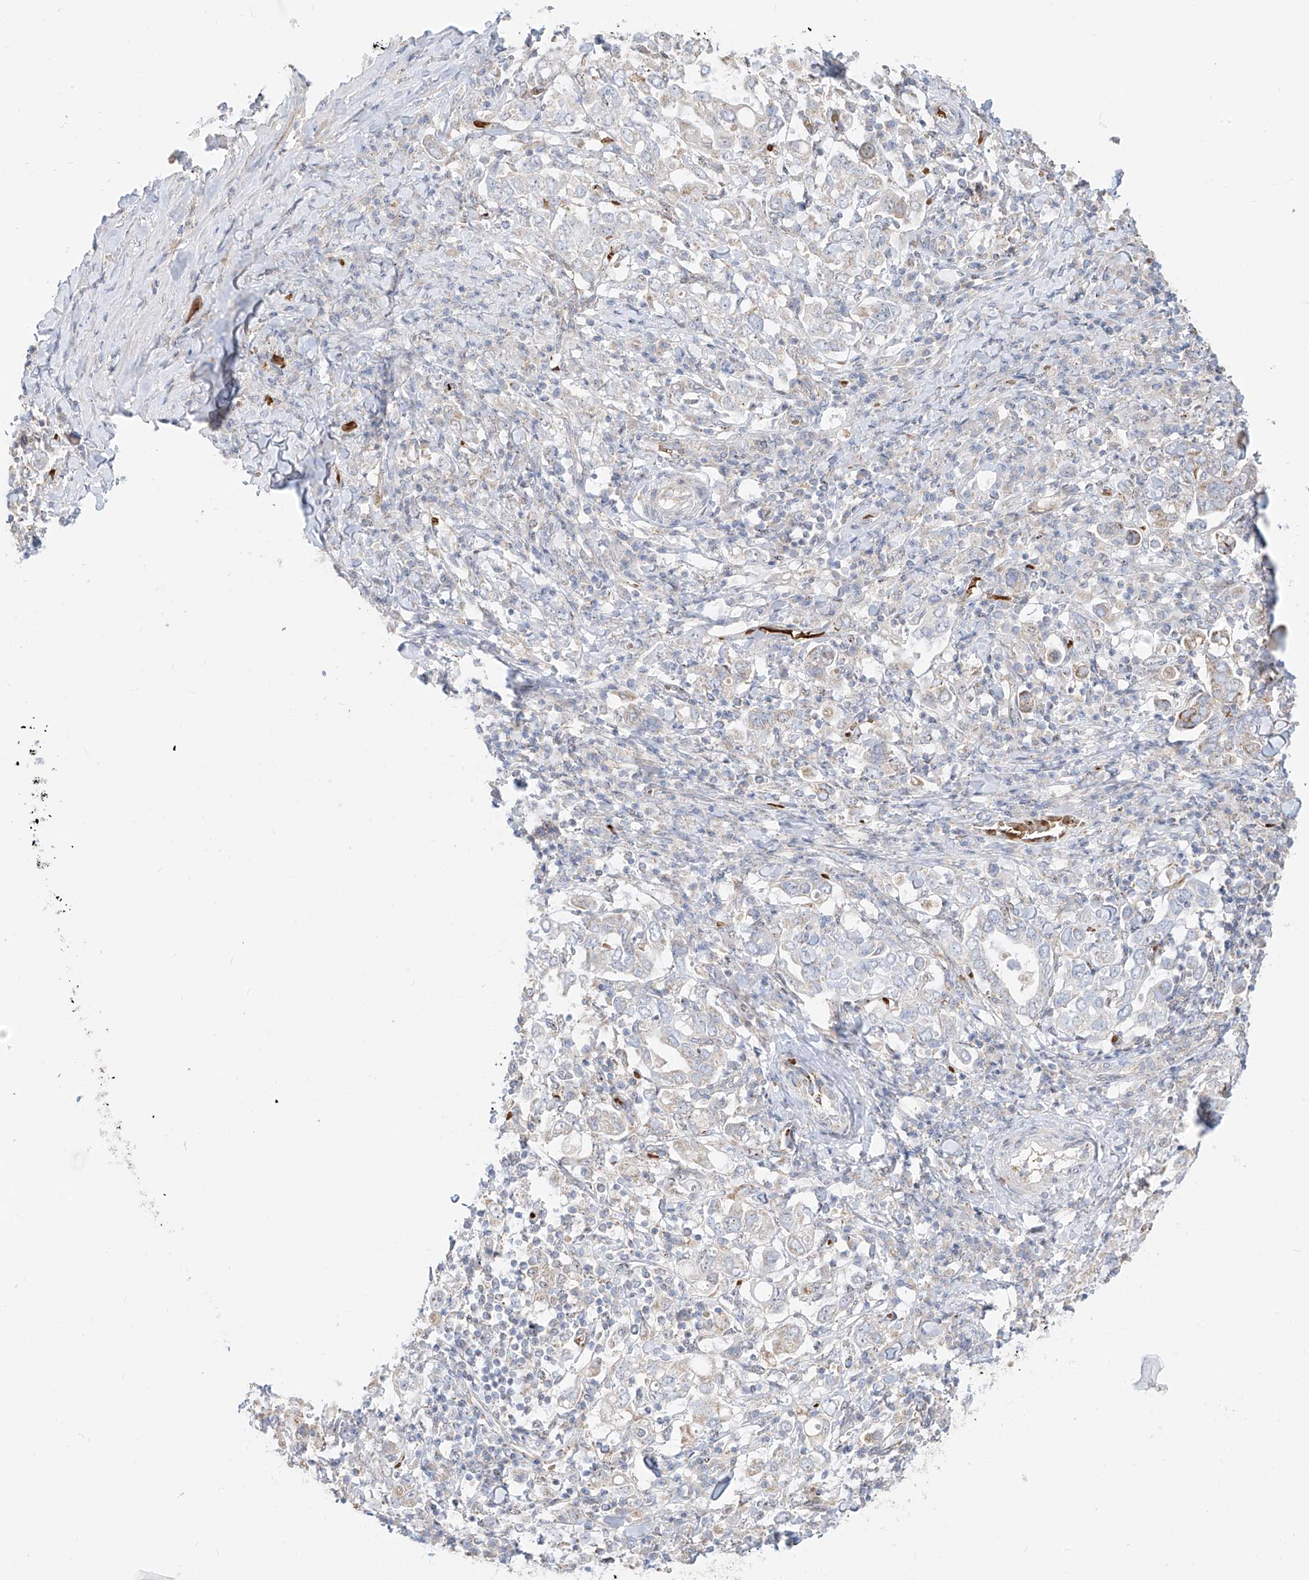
{"staining": {"intensity": "weak", "quantity": "<25%", "location": "cytoplasmic/membranous"}, "tissue": "stomach cancer", "cell_type": "Tumor cells", "image_type": "cancer", "snomed": [{"axis": "morphology", "description": "Adenocarcinoma, NOS"}, {"axis": "topography", "description": "Stomach, upper"}], "caption": "Adenocarcinoma (stomach) was stained to show a protein in brown. There is no significant positivity in tumor cells. (DAB immunohistochemistry (IHC) with hematoxylin counter stain).", "gene": "ARHGEF40", "patient": {"sex": "male", "age": 62}}